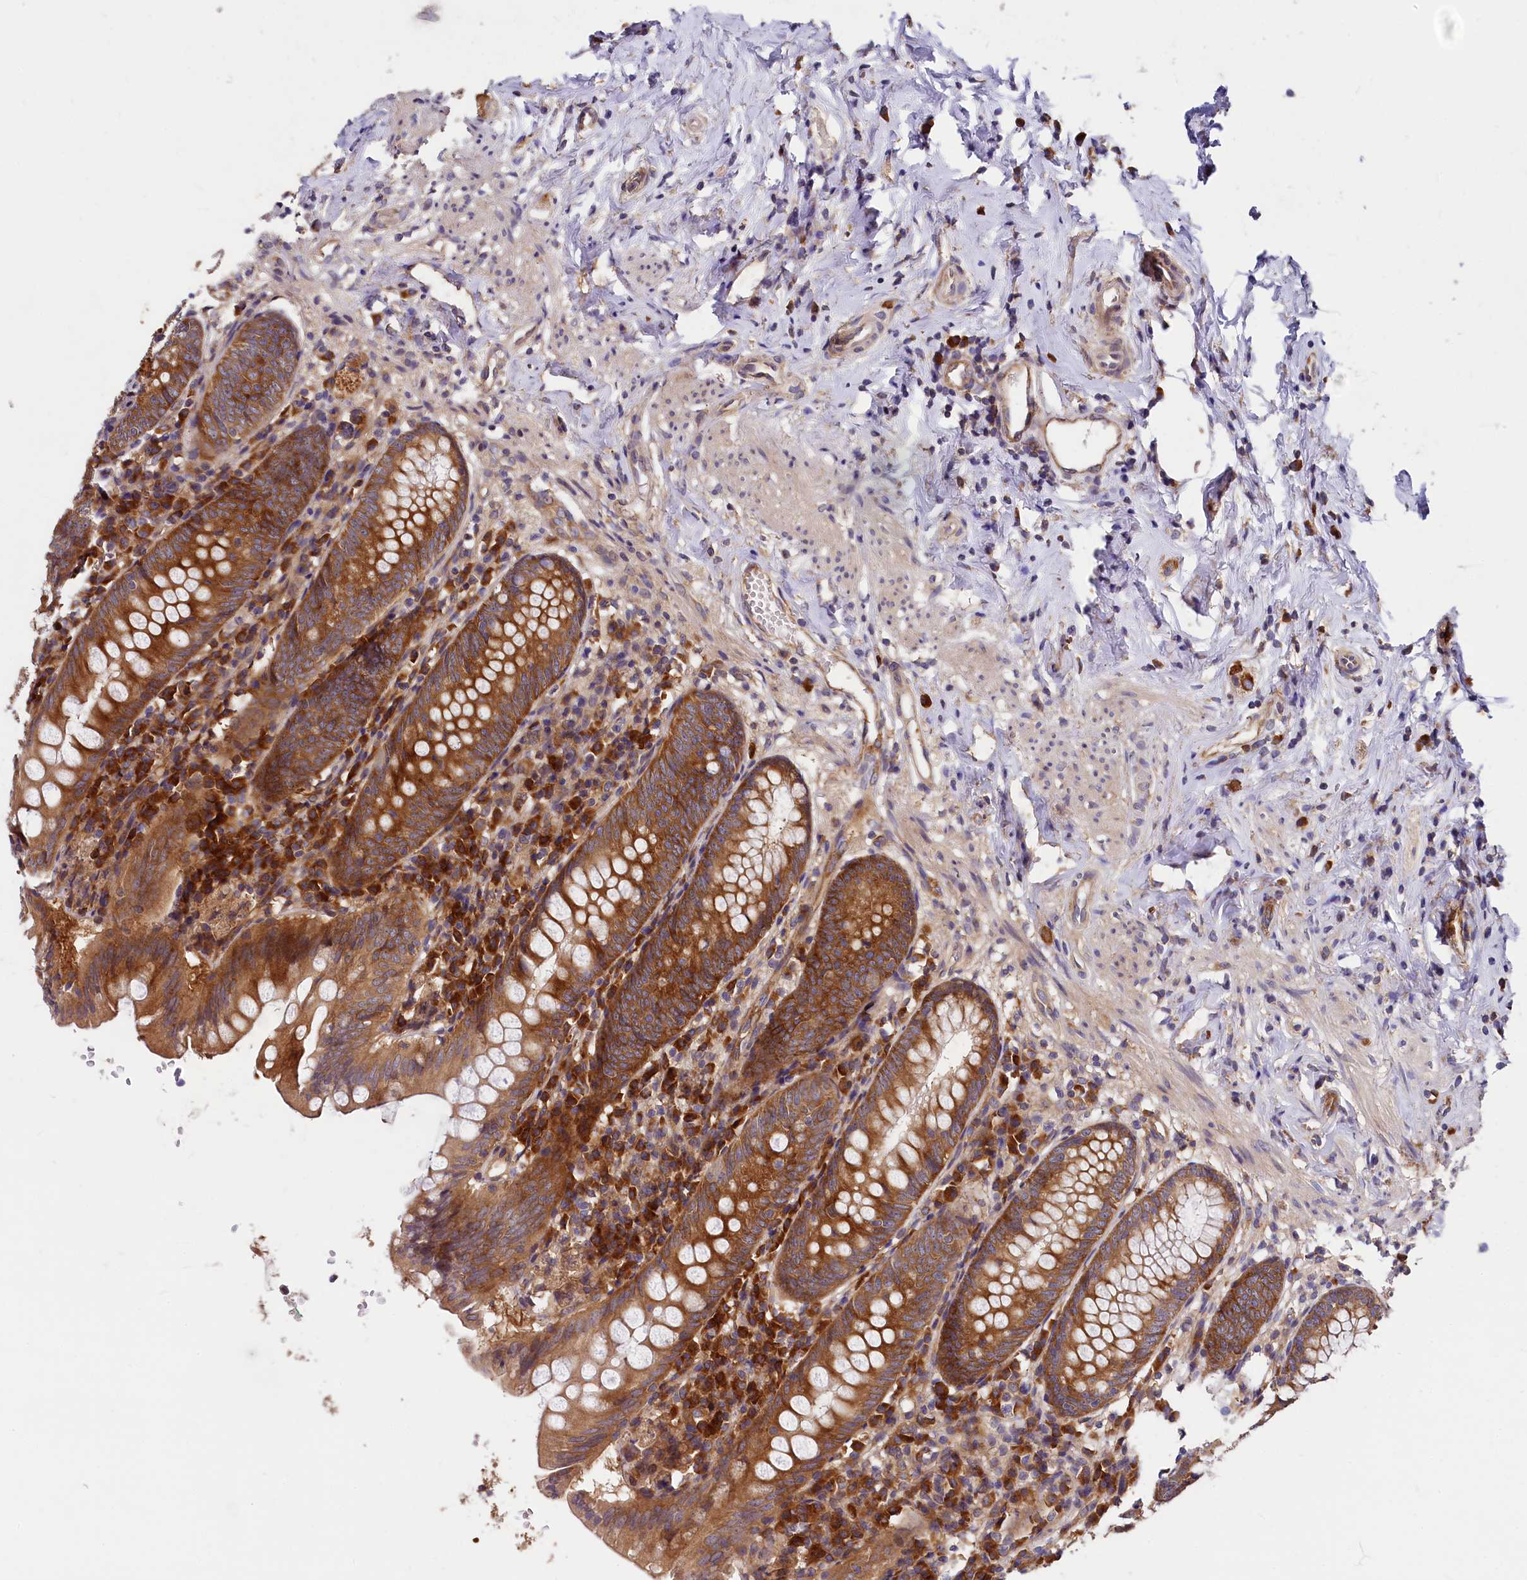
{"staining": {"intensity": "strong", "quantity": ">75%", "location": "cytoplasmic/membranous"}, "tissue": "appendix", "cell_type": "Glandular cells", "image_type": "normal", "snomed": [{"axis": "morphology", "description": "Normal tissue, NOS"}, {"axis": "topography", "description": "Appendix"}], "caption": "The immunohistochemical stain shows strong cytoplasmic/membranous expression in glandular cells of benign appendix. (DAB (3,3'-diaminobenzidine) IHC with brightfield microscopy, high magnification).", "gene": "EIF2B2", "patient": {"sex": "female", "age": 54}}